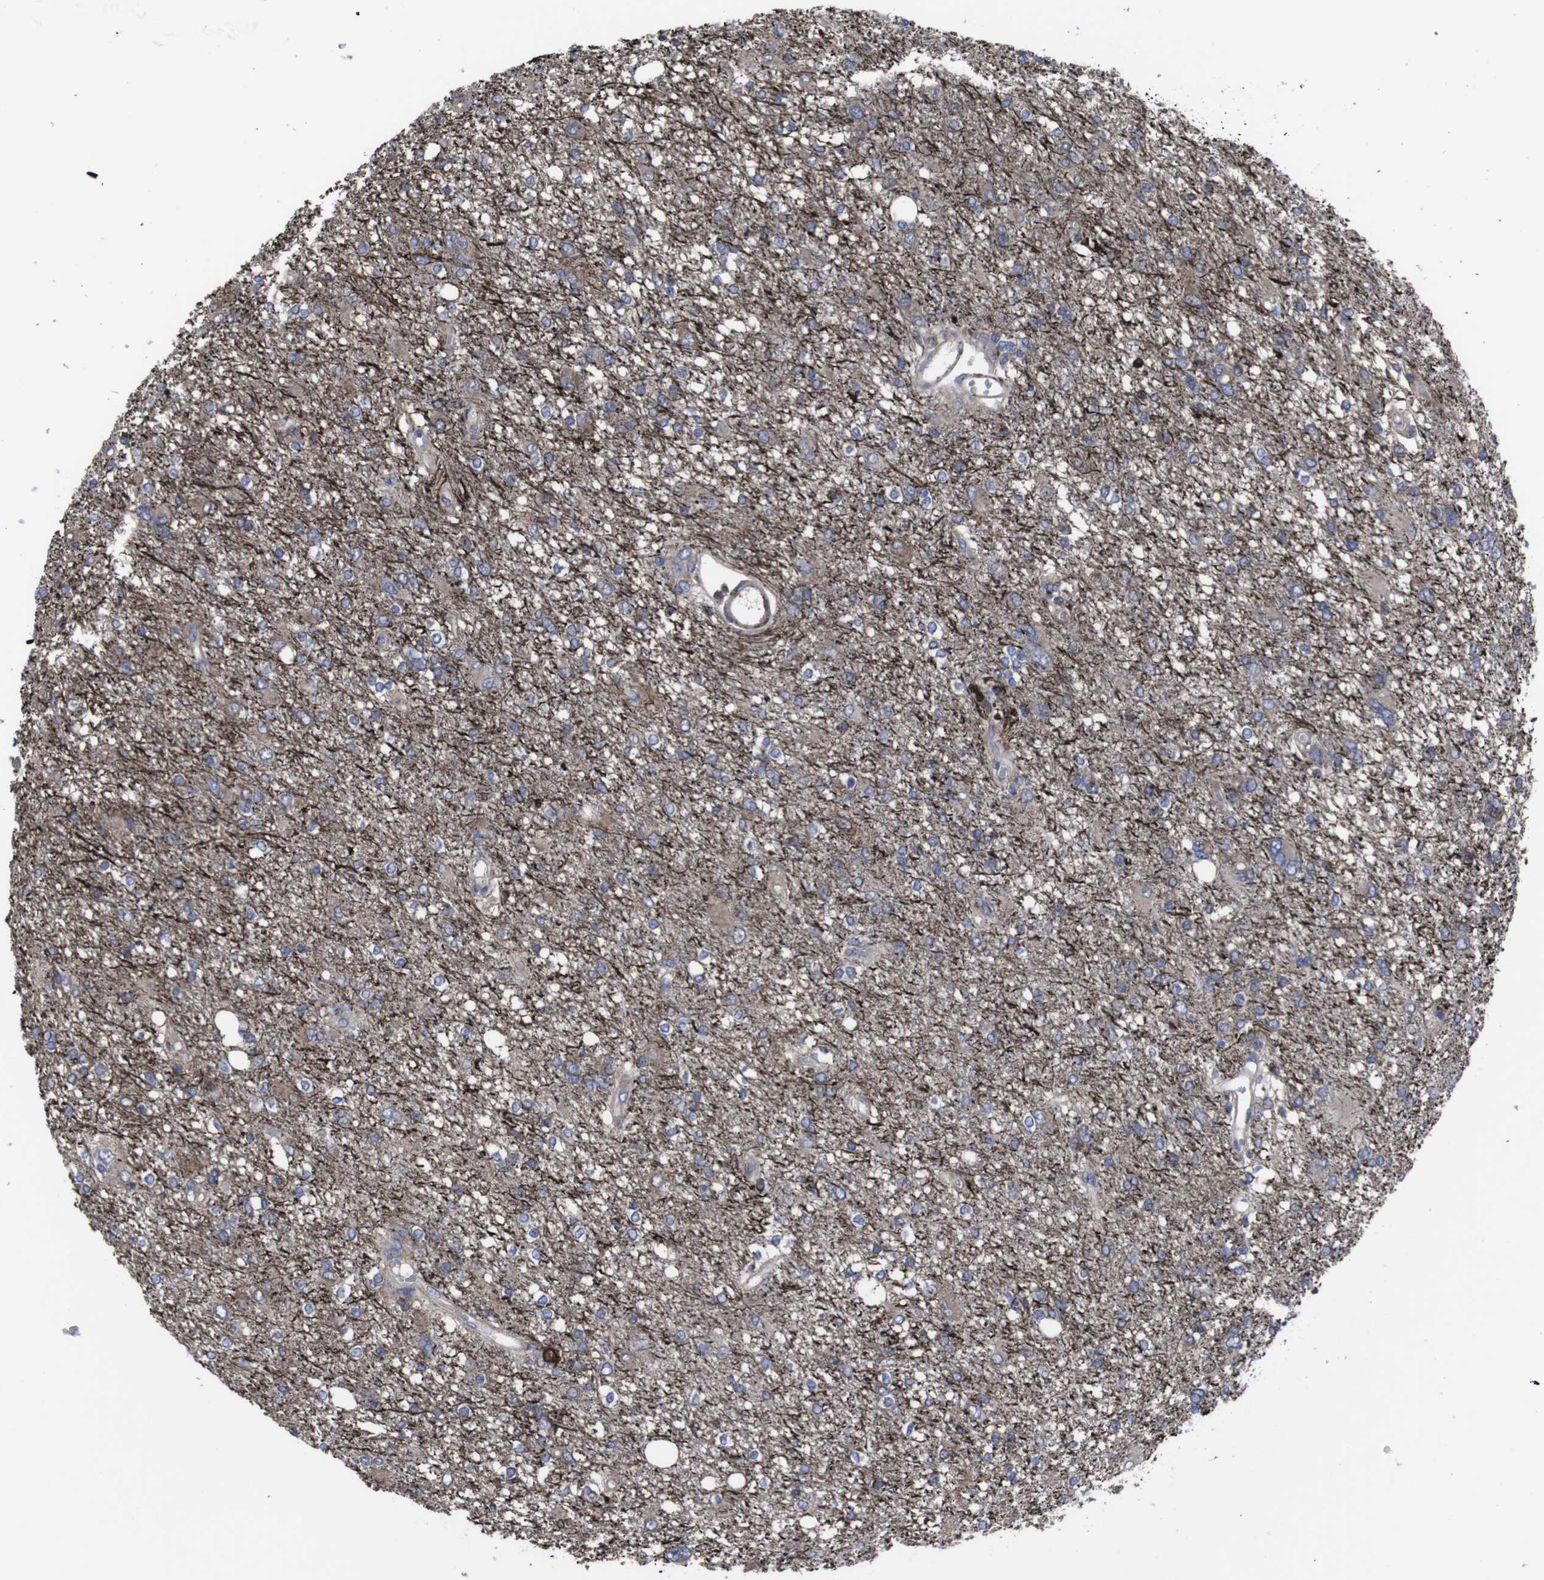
{"staining": {"intensity": "moderate", "quantity": "<25%", "location": "cytoplasmic/membranous"}, "tissue": "glioma", "cell_type": "Tumor cells", "image_type": "cancer", "snomed": [{"axis": "morphology", "description": "Glioma, malignant, High grade"}, {"axis": "topography", "description": "Brain"}], "caption": "This photomicrograph demonstrates IHC staining of malignant glioma (high-grade), with low moderate cytoplasmic/membranous expression in approximately <25% of tumor cells.", "gene": "SNCG", "patient": {"sex": "female", "age": 59}}